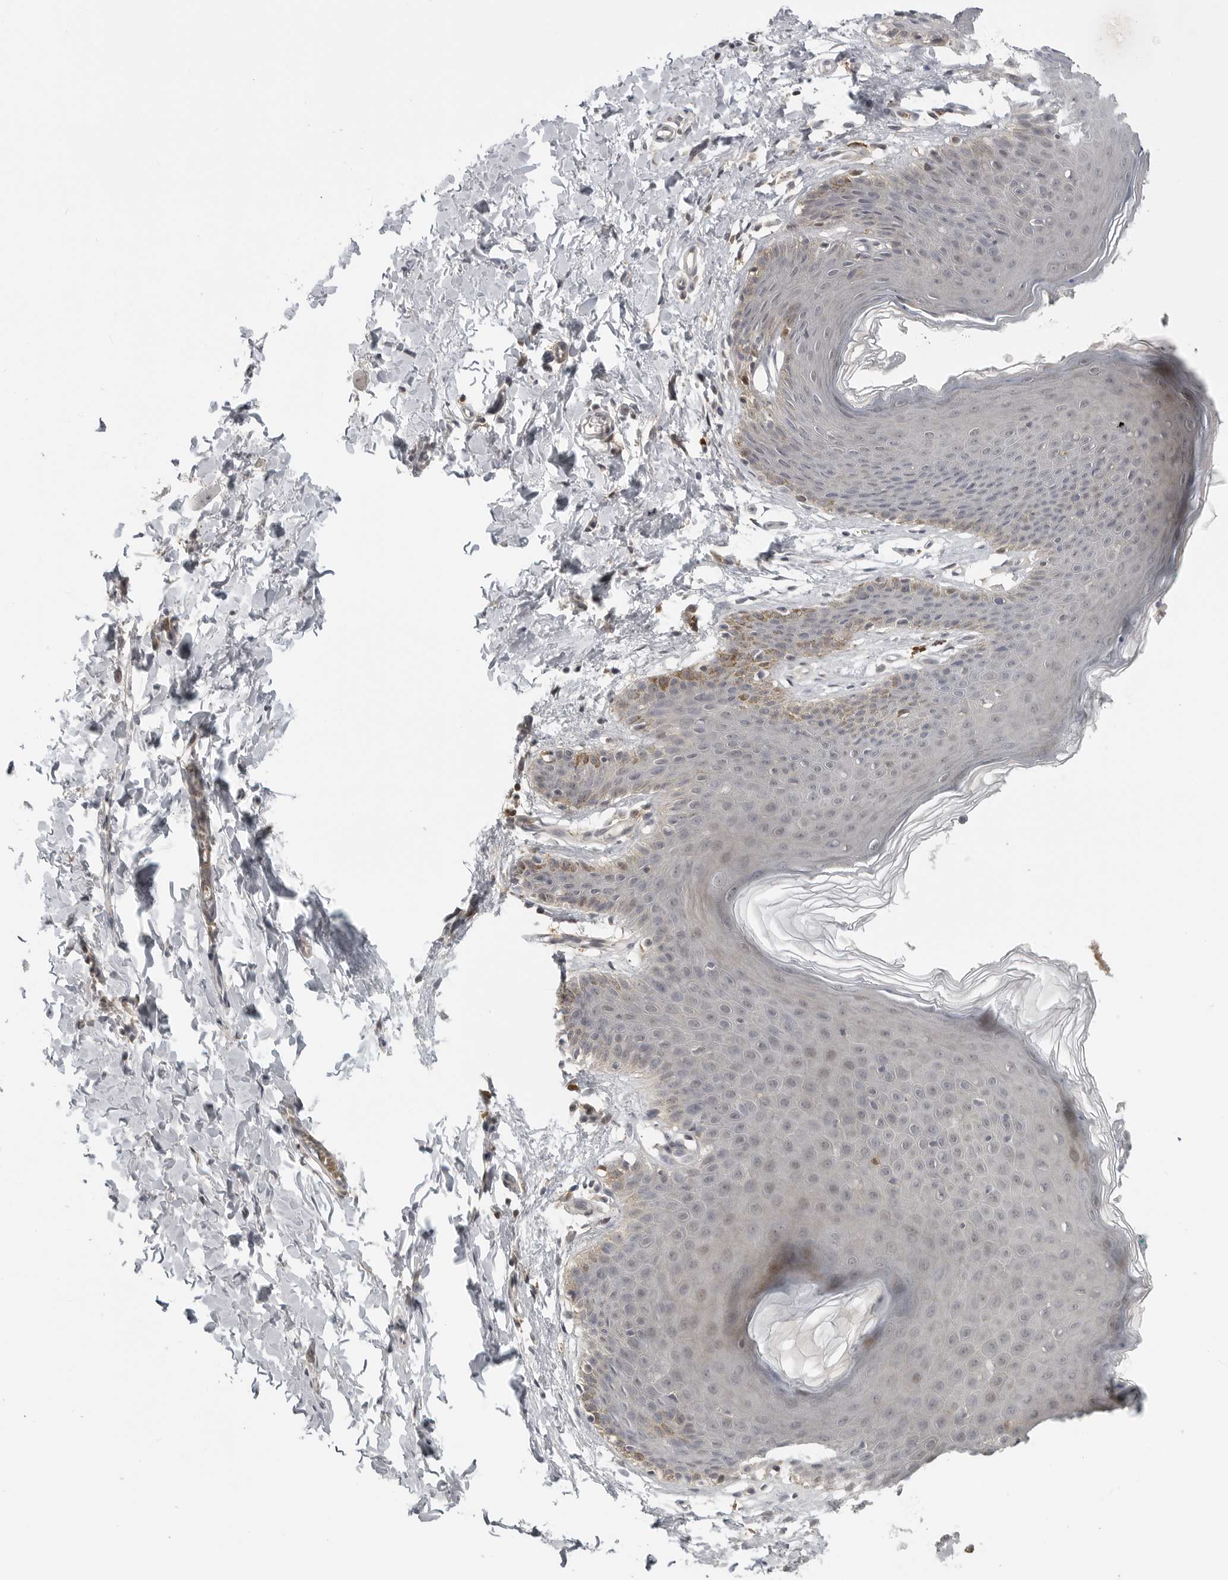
{"staining": {"intensity": "moderate", "quantity": "<25%", "location": "cytoplasmic/membranous"}, "tissue": "skin", "cell_type": "Epidermal cells", "image_type": "normal", "snomed": [{"axis": "morphology", "description": "Normal tissue, NOS"}, {"axis": "topography", "description": "Vulva"}], "caption": "Protein staining by immunohistochemistry exhibits moderate cytoplasmic/membranous positivity in approximately <25% of epidermal cells in benign skin.", "gene": "CTIF", "patient": {"sex": "female", "age": 66}}